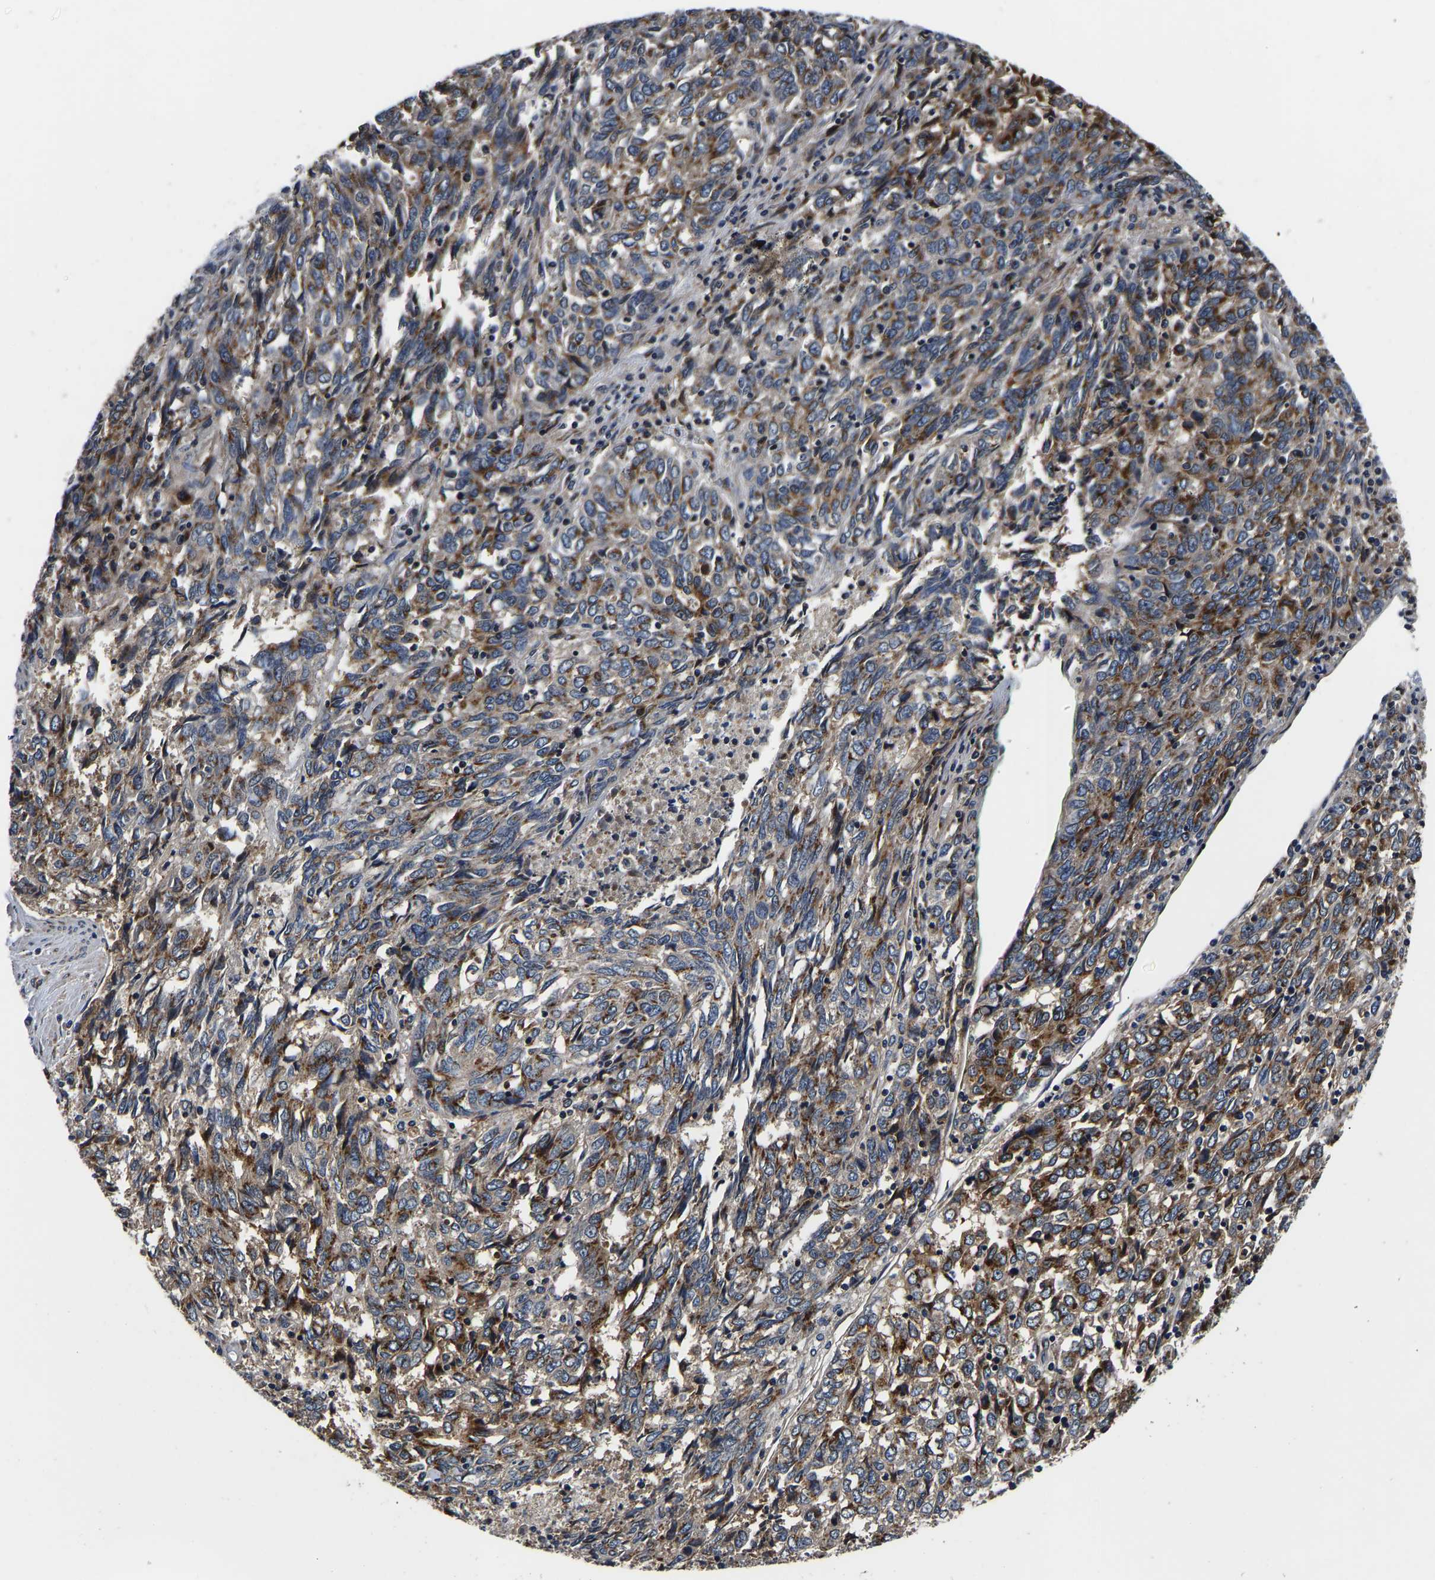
{"staining": {"intensity": "strong", "quantity": ">75%", "location": "cytoplasmic/membranous"}, "tissue": "endometrial cancer", "cell_type": "Tumor cells", "image_type": "cancer", "snomed": [{"axis": "morphology", "description": "Adenocarcinoma, NOS"}, {"axis": "topography", "description": "Endometrium"}], "caption": "IHC micrograph of neoplastic tissue: human endometrial cancer (adenocarcinoma) stained using immunohistochemistry displays high levels of strong protein expression localized specifically in the cytoplasmic/membranous of tumor cells, appearing as a cytoplasmic/membranous brown color.", "gene": "RABAC1", "patient": {"sex": "female", "age": 80}}